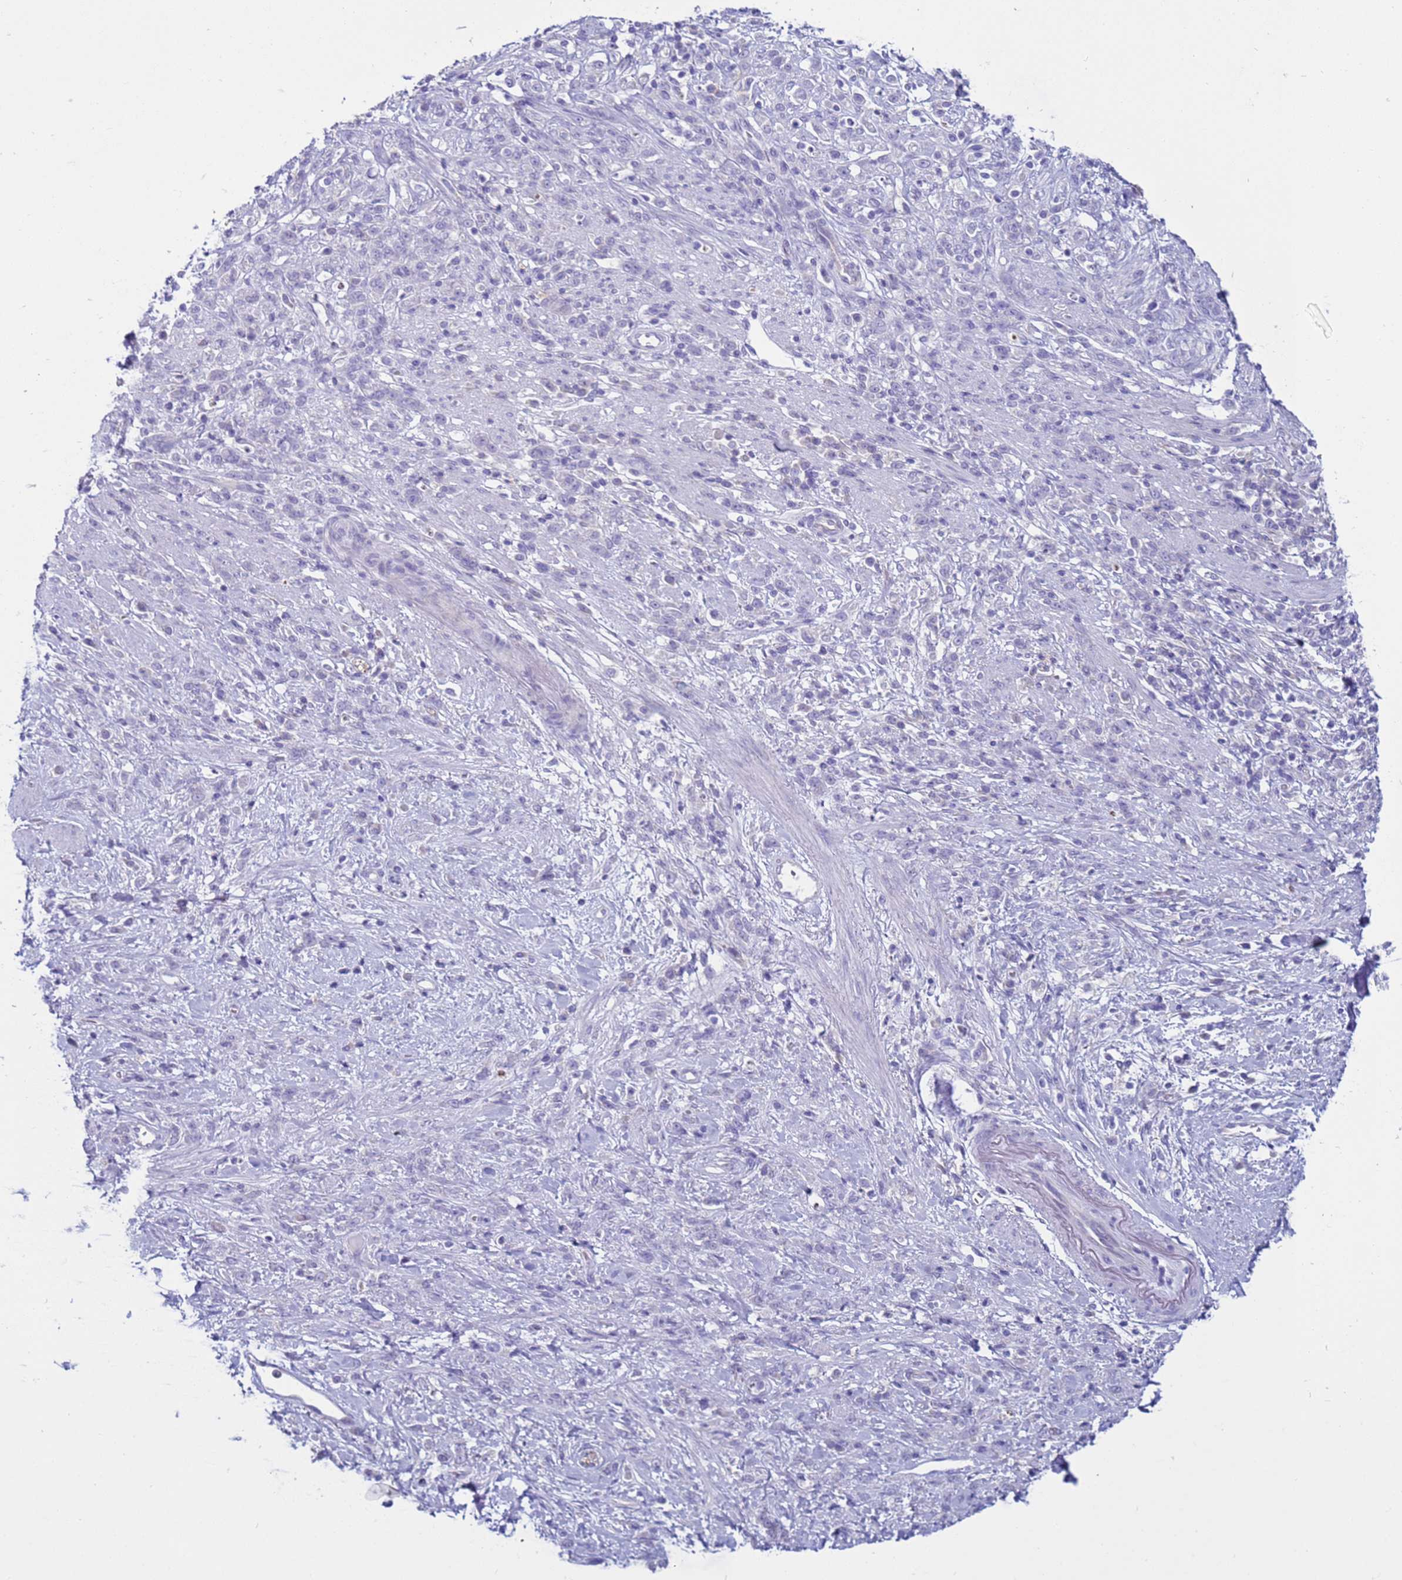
{"staining": {"intensity": "negative", "quantity": "none", "location": "none"}, "tissue": "stomach cancer", "cell_type": "Tumor cells", "image_type": "cancer", "snomed": [{"axis": "morphology", "description": "Adenocarcinoma, NOS"}, {"axis": "topography", "description": "Stomach"}], "caption": "High magnification brightfield microscopy of stomach adenocarcinoma stained with DAB (brown) and counterstained with hematoxylin (blue): tumor cells show no significant expression.", "gene": "CST4", "patient": {"sex": "female", "age": 60}}